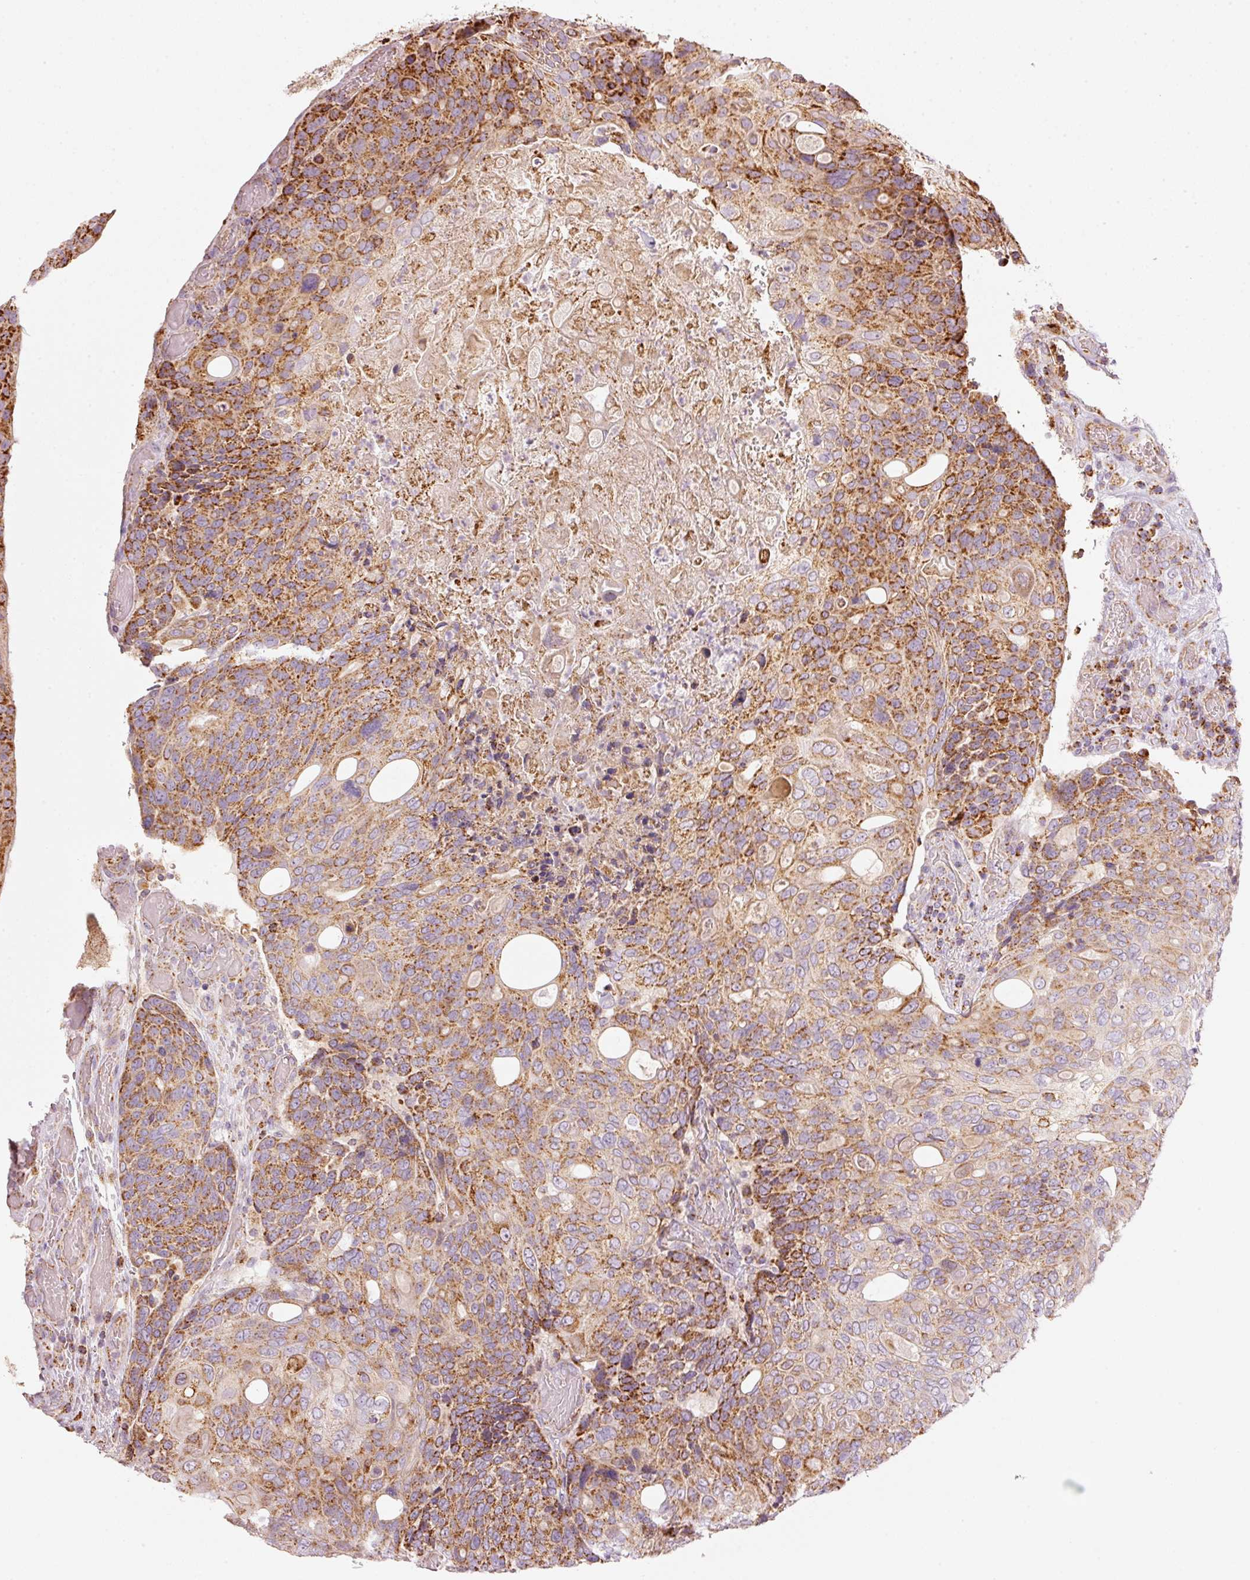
{"staining": {"intensity": "strong", "quantity": "25%-75%", "location": "cytoplasmic/membranous"}, "tissue": "urothelial cancer", "cell_type": "Tumor cells", "image_type": "cancer", "snomed": [{"axis": "morphology", "description": "Urothelial carcinoma, High grade"}, {"axis": "topography", "description": "Urinary bladder"}], "caption": "This histopathology image reveals IHC staining of urothelial cancer, with high strong cytoplasmic/membranous positivity in about 25%-75% of tumor cells.", "gene": "C17orf98", "patient": {"sex": "female", "age": 70}}